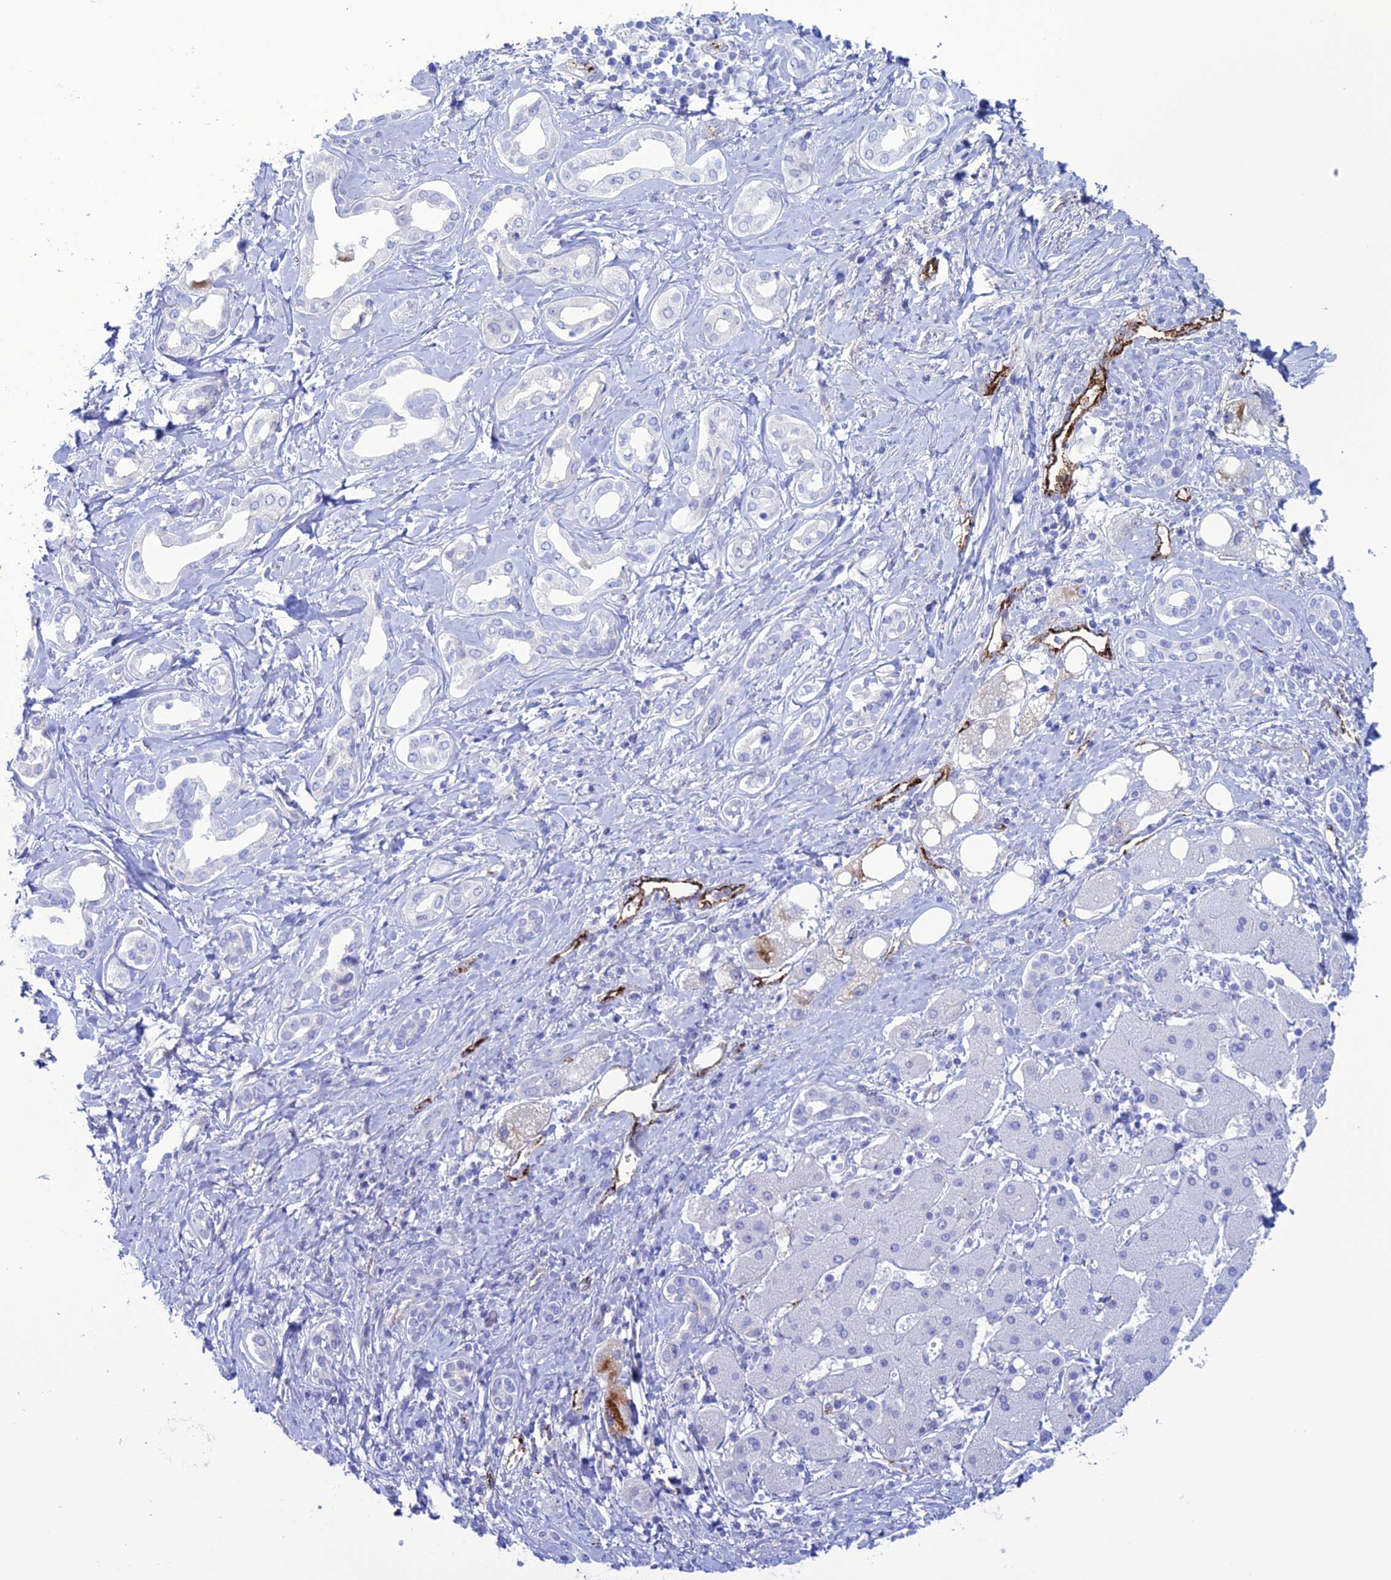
{"staining": {"intensity": "negative", "quantity": "none", "location": "none"}, "tissue": "liver cancer", "cell_type": "Tumor cells", "image_type": "cancer", "snomed": [{"axis": "morphology", "description": "Cholangiocarcinoma"}, {"axis": "topography", "description": "Liver"}], "caption": "High magnification brightfield microscopy of liver cancer (cholangiocarcinoma) stained with DAB (3,3'-diaminobenzidine) (brown) and counterstained with hematoxylin (blue): tumor cells show no significant positivity. (DAB (3,3'-diaminobenzidine) immunohistochemistry (IHC) with hematoxylin counter stain).", "gene": "CDC42EP5", "patient": {"sex": "female", "age": 77}}